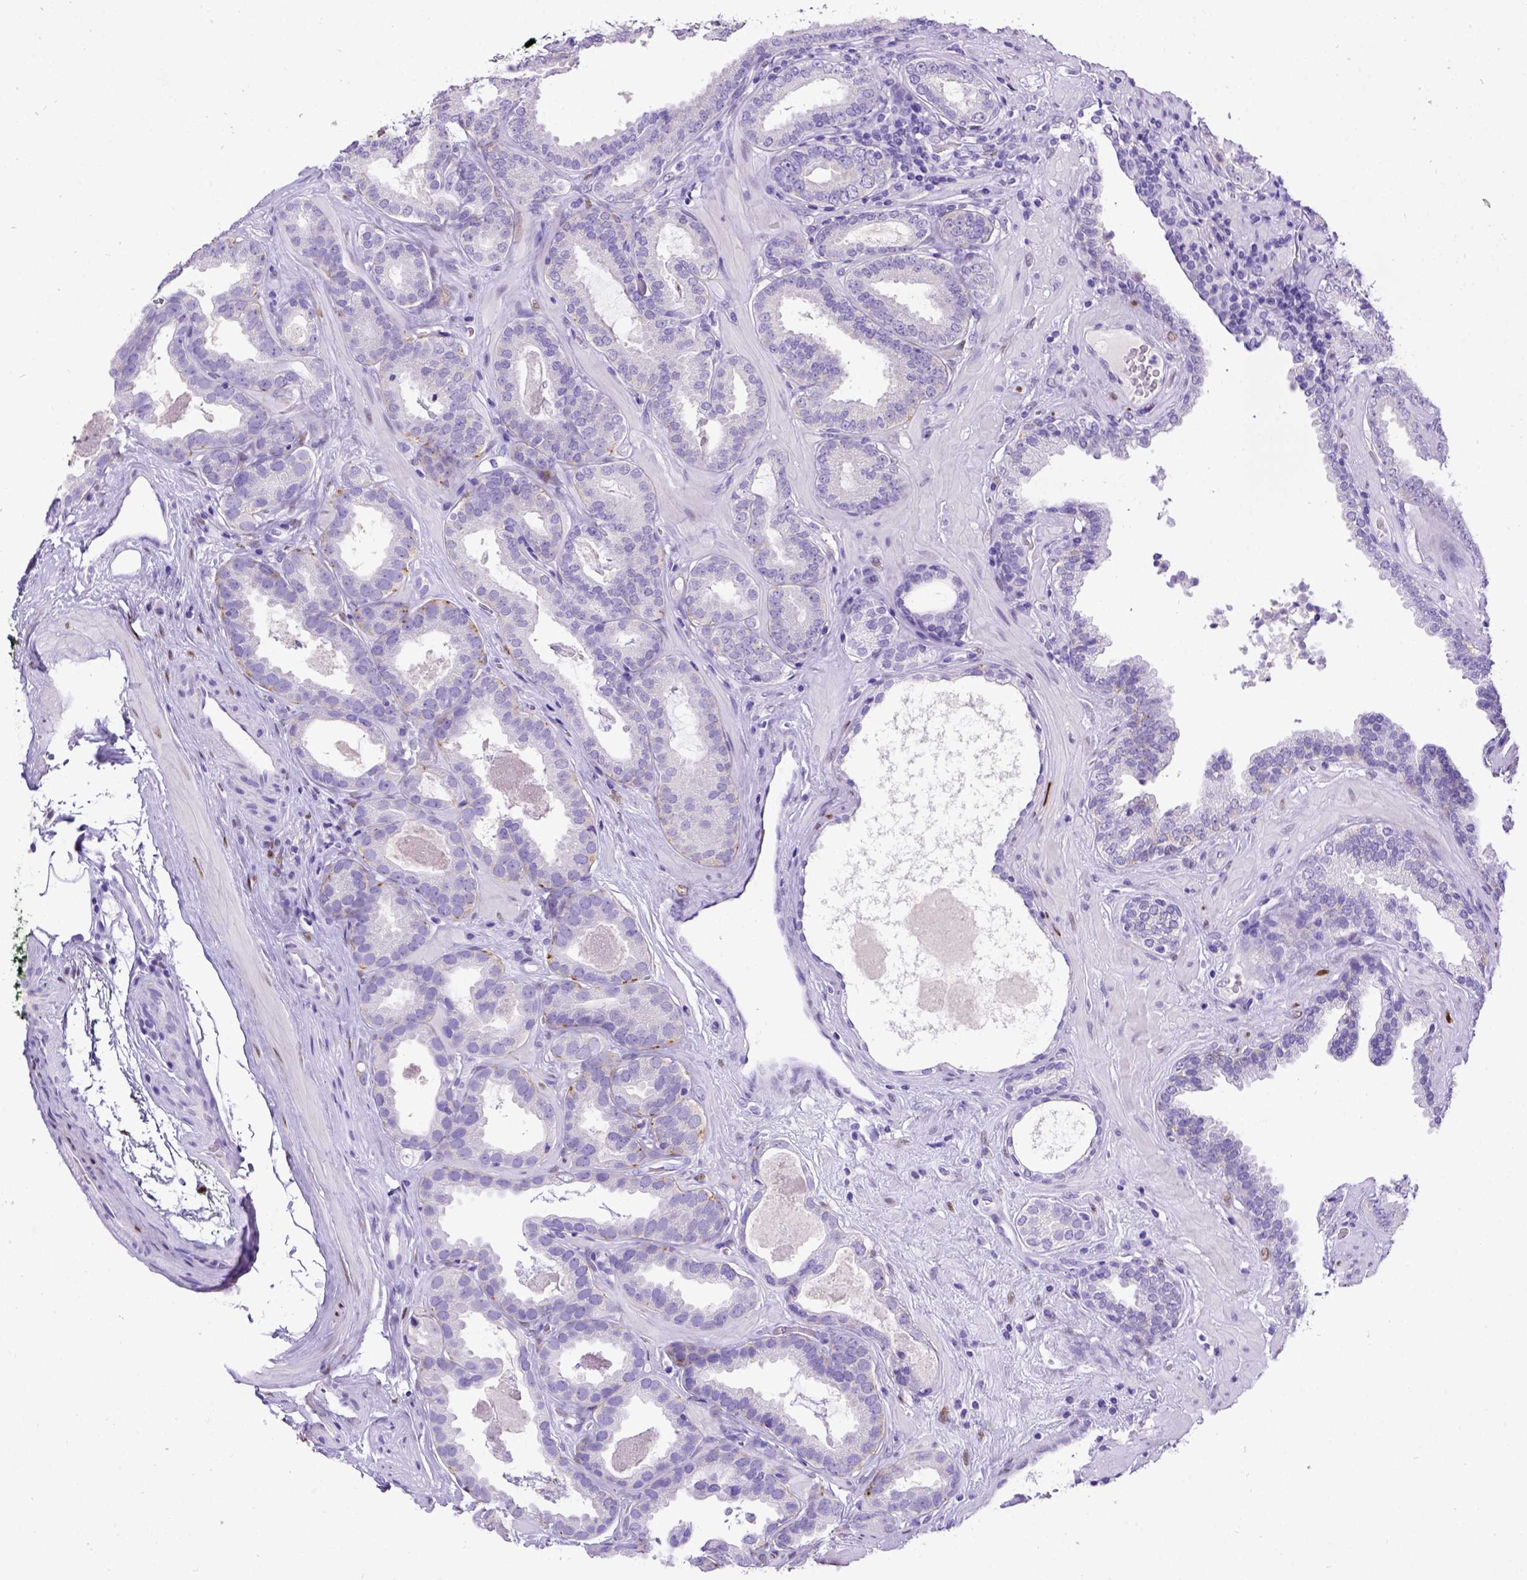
{"staining": {"intensity": "negative", "quantity": "none", "location": "none"}, "tissue": "prostate cancer", "cell_type": "Tumor cells", "image_type": "cancer", "snomed": [{"axis": "morphology", "description": "Adenocarcinoma, NOS"}, {"axis": "topography", "description": "Prostate"}], "caption": "Prostate adenocarcinoma was stained to show a protein in brown. There is no significant staining in tumor cells.", "gene": "ESR1", "patient": {"sex": "male", "age": 64}}